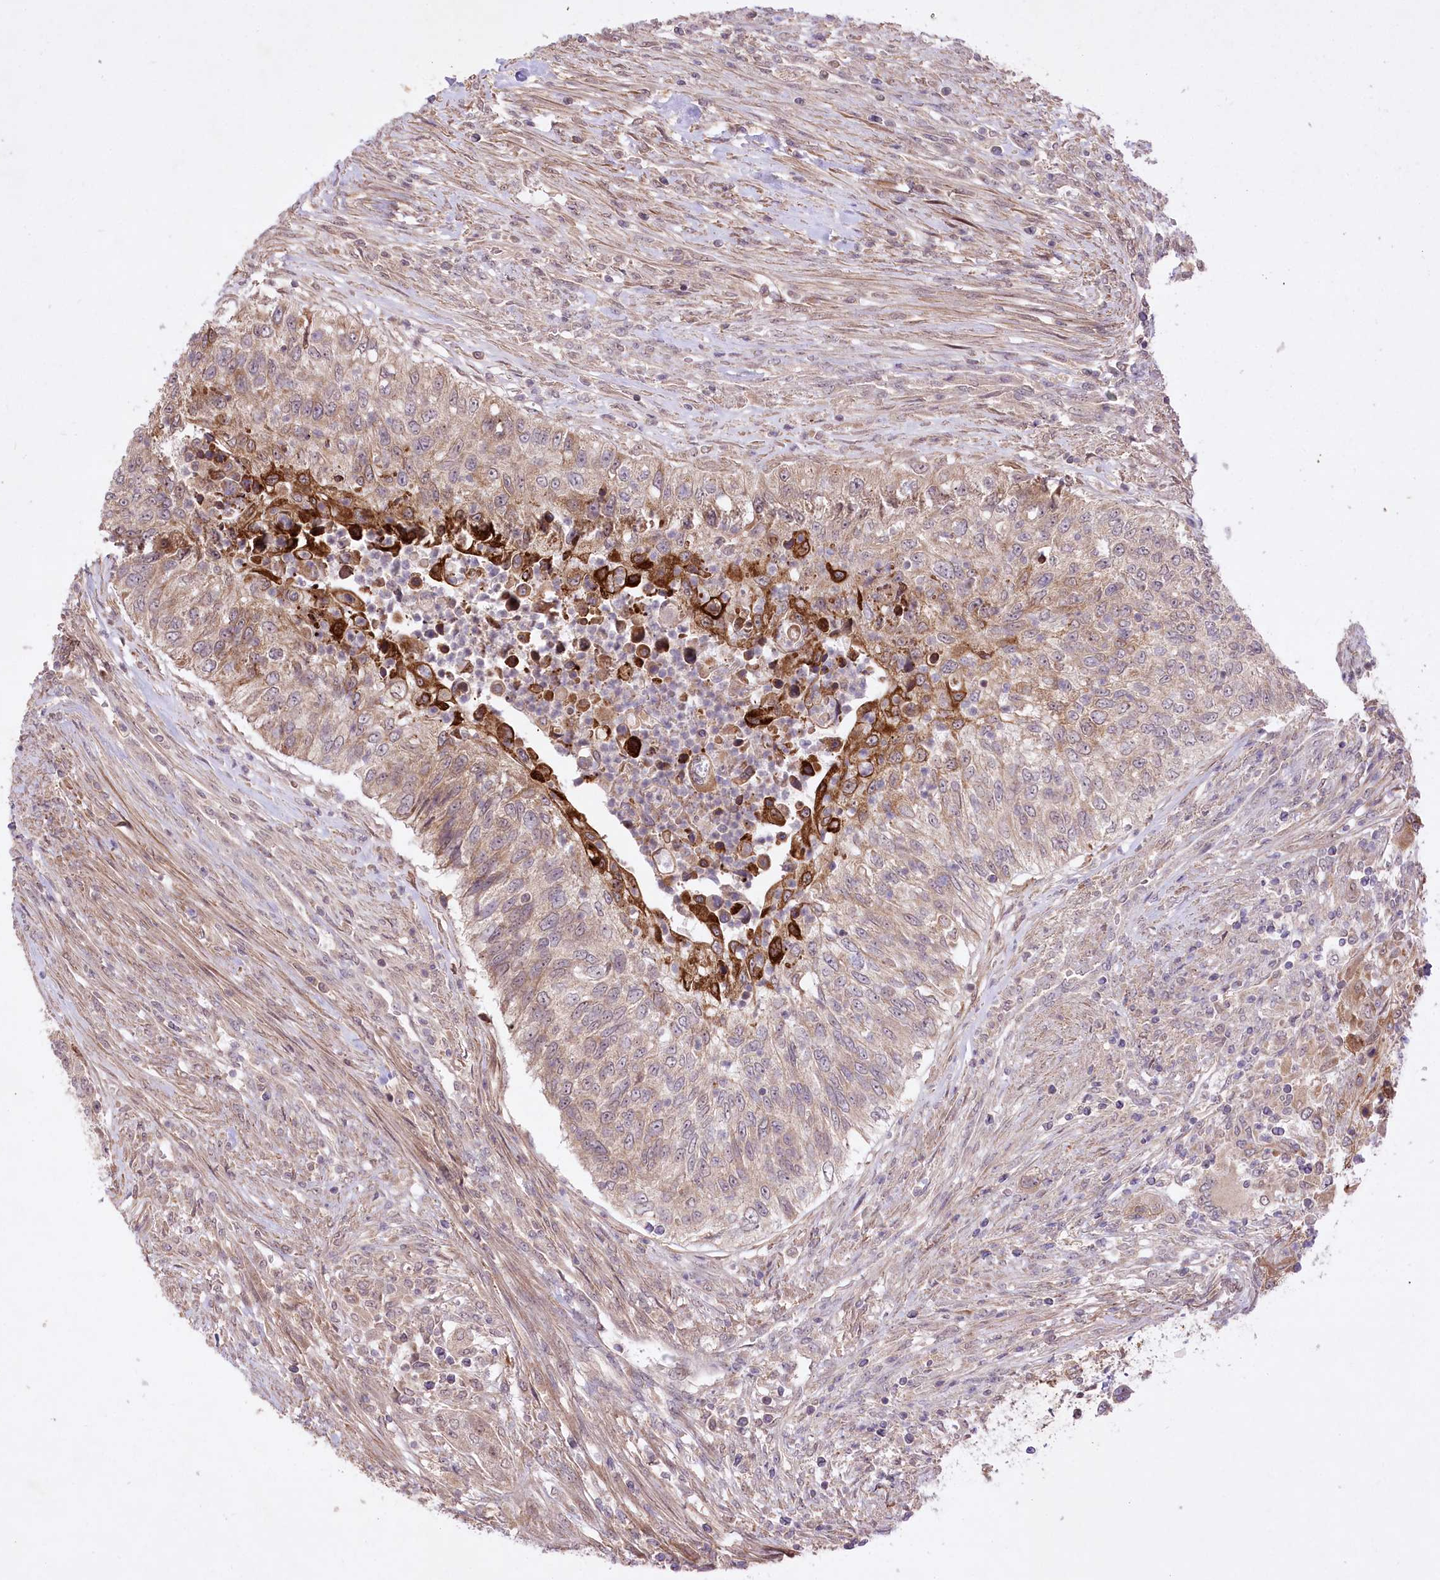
{"staining": {"intensity": "strong", "quantity": "<25%", "location": "cytoplasmic/membranous"}, "tissue": "urothelial cancer", "cell_type": "Tumor cells", "image_type": "cancer", "snomed": [{"axis": "morphology", "description": "Urothelial carcinoma, High grade"}, {"axis": "topography", "description": "Urinary bladder"}], "caption": "Tumor cells demonstrate medium levels of strong cytoplasmic/membranous expression in approximately <25% of cells in human high-grade urothelial carcinoma.", "gene": "HELT", "patient": {"sex": "female", "age": 60}}